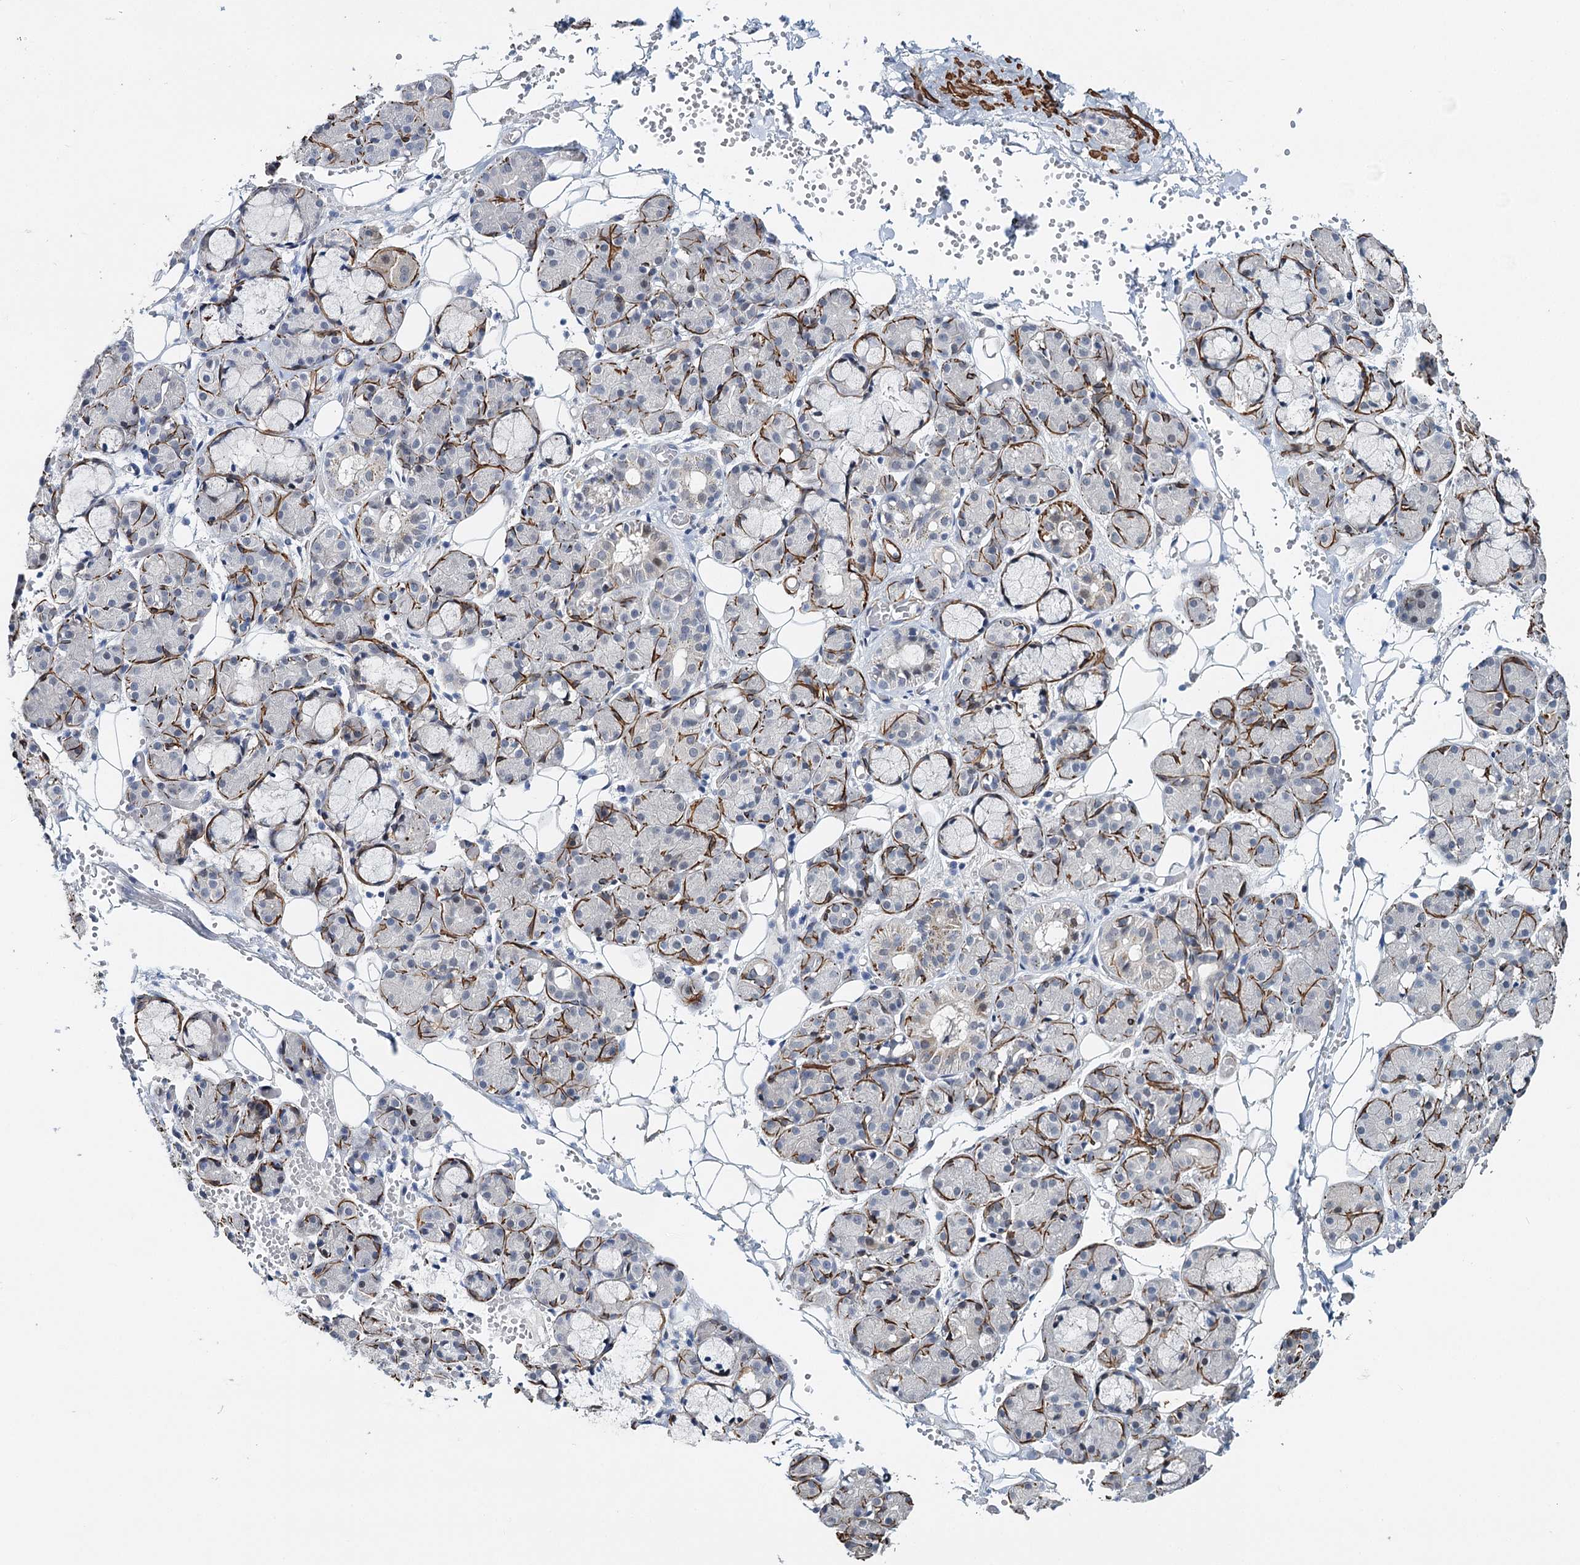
{"staining": {"intensity": "negative", "quantity": "none", "location": "none"}, "tissue": "salivary gland", "cell_type": "Glandular cells", "image_type": "normal", "snomed": [{"axis": "morphology", "description": "Normal tissue, NOS"}, {"axis": "topography", "description": "Salivary gland"}], "caption": "Immunohistochemical staining of normal human salivary gland reveals no significant positivity in glandular cells.", "gene": "CFAP46", "patient": {"sex": "male", "age": 63}}